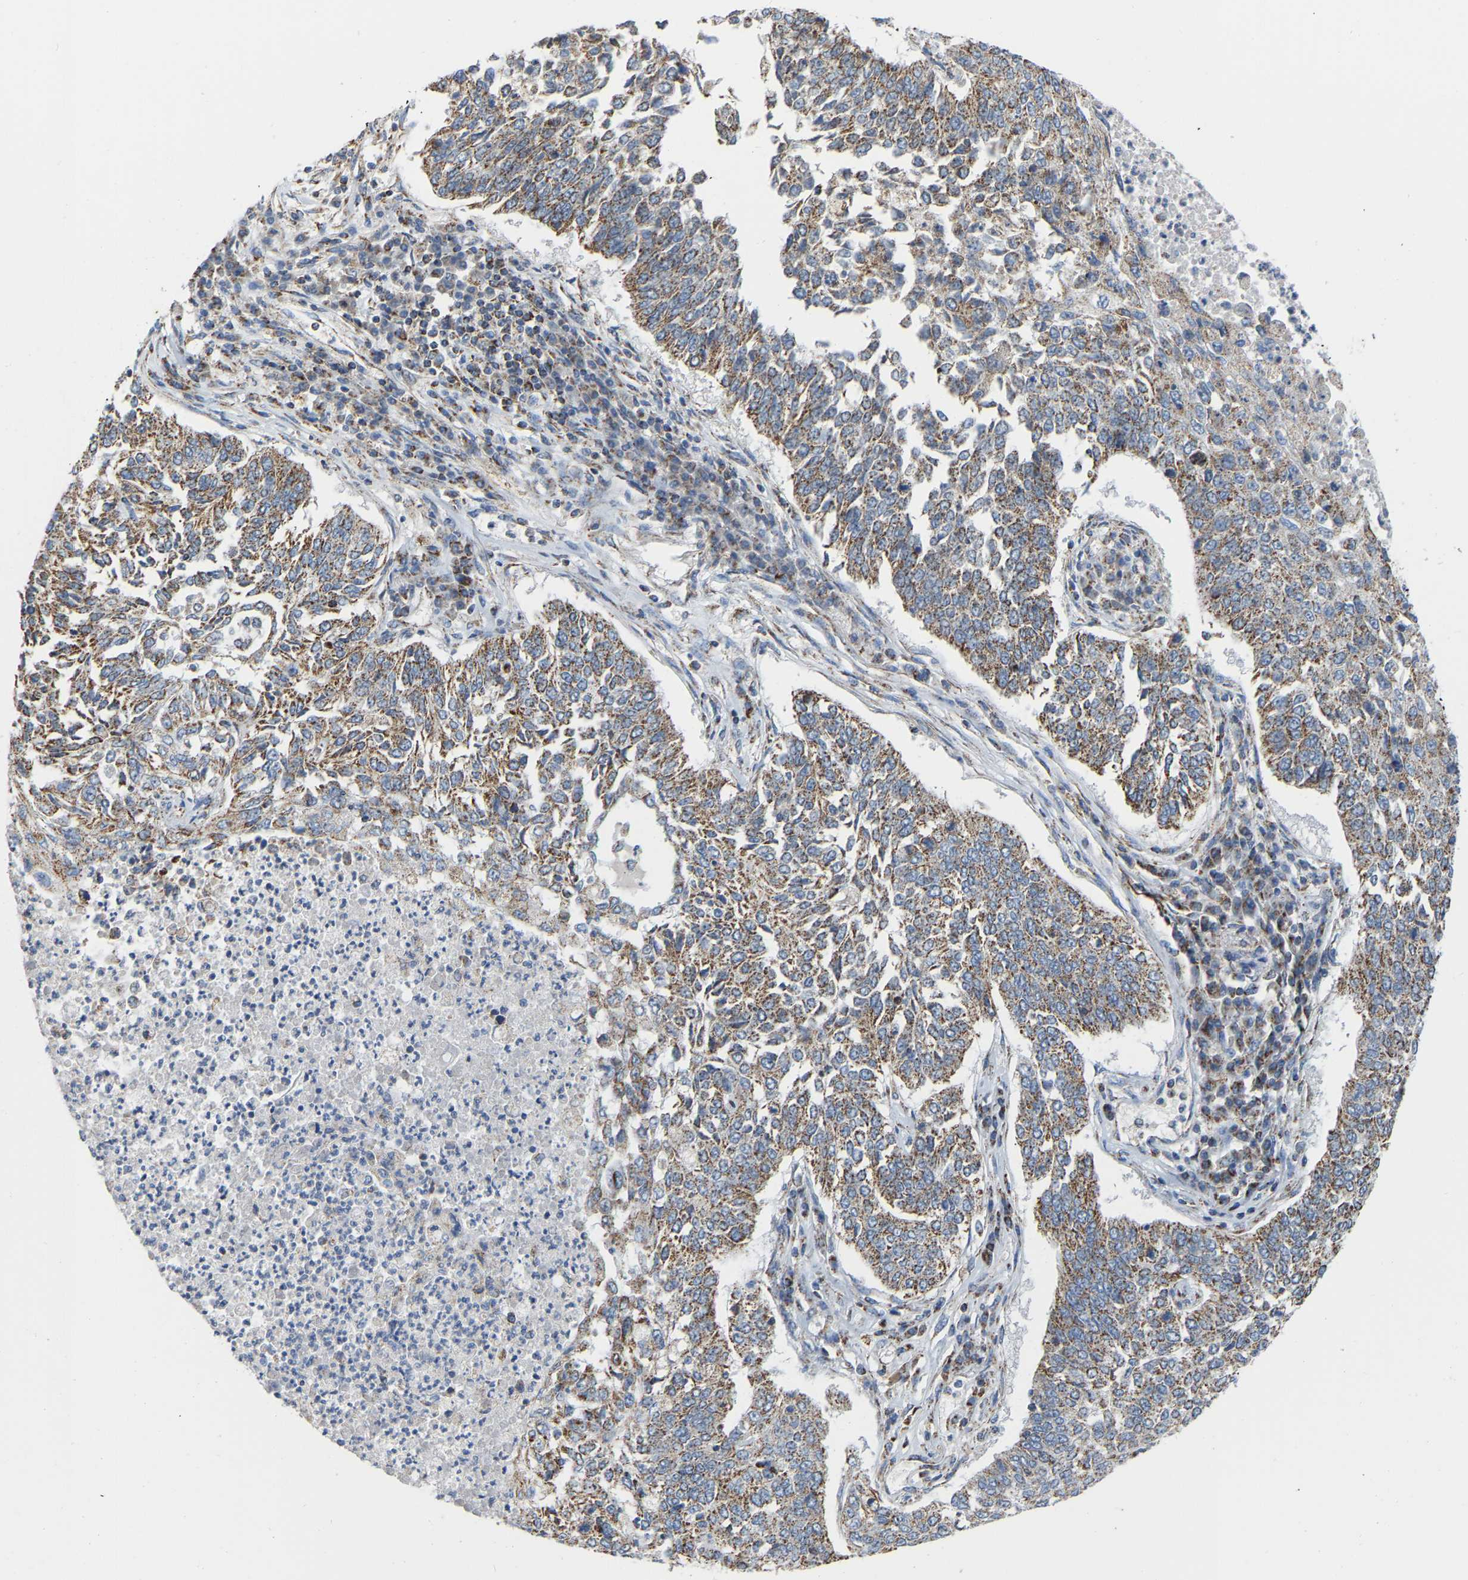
{"staining": {"intensity": "weak", "quantity": ">75%", "location": "cytoplasmic/membranous"}, "tissue": "lung cancer", "cell_type": "Tumor cells", "image_type": "cancer", "snomed": [{"axis": "morphology", "description": "Normal tissue, NOS"}, {"axis": "morphology", "description": "Squamous cell carcinoma, NOS"}, {"axis": "topography", "description": "Cartilage tissue"}, {"axis": "topography", "description": "Bronchus"}, {"axis": "topography", "description": "Lung"}], "caption": "Tumor cells show weak cytoplasmic/membranous staining in approximately >75% of cells in lung cancer (squamous cell carcinoma).", "gene": "CBLB", "patient": {"sex": "female", "age": 49}}